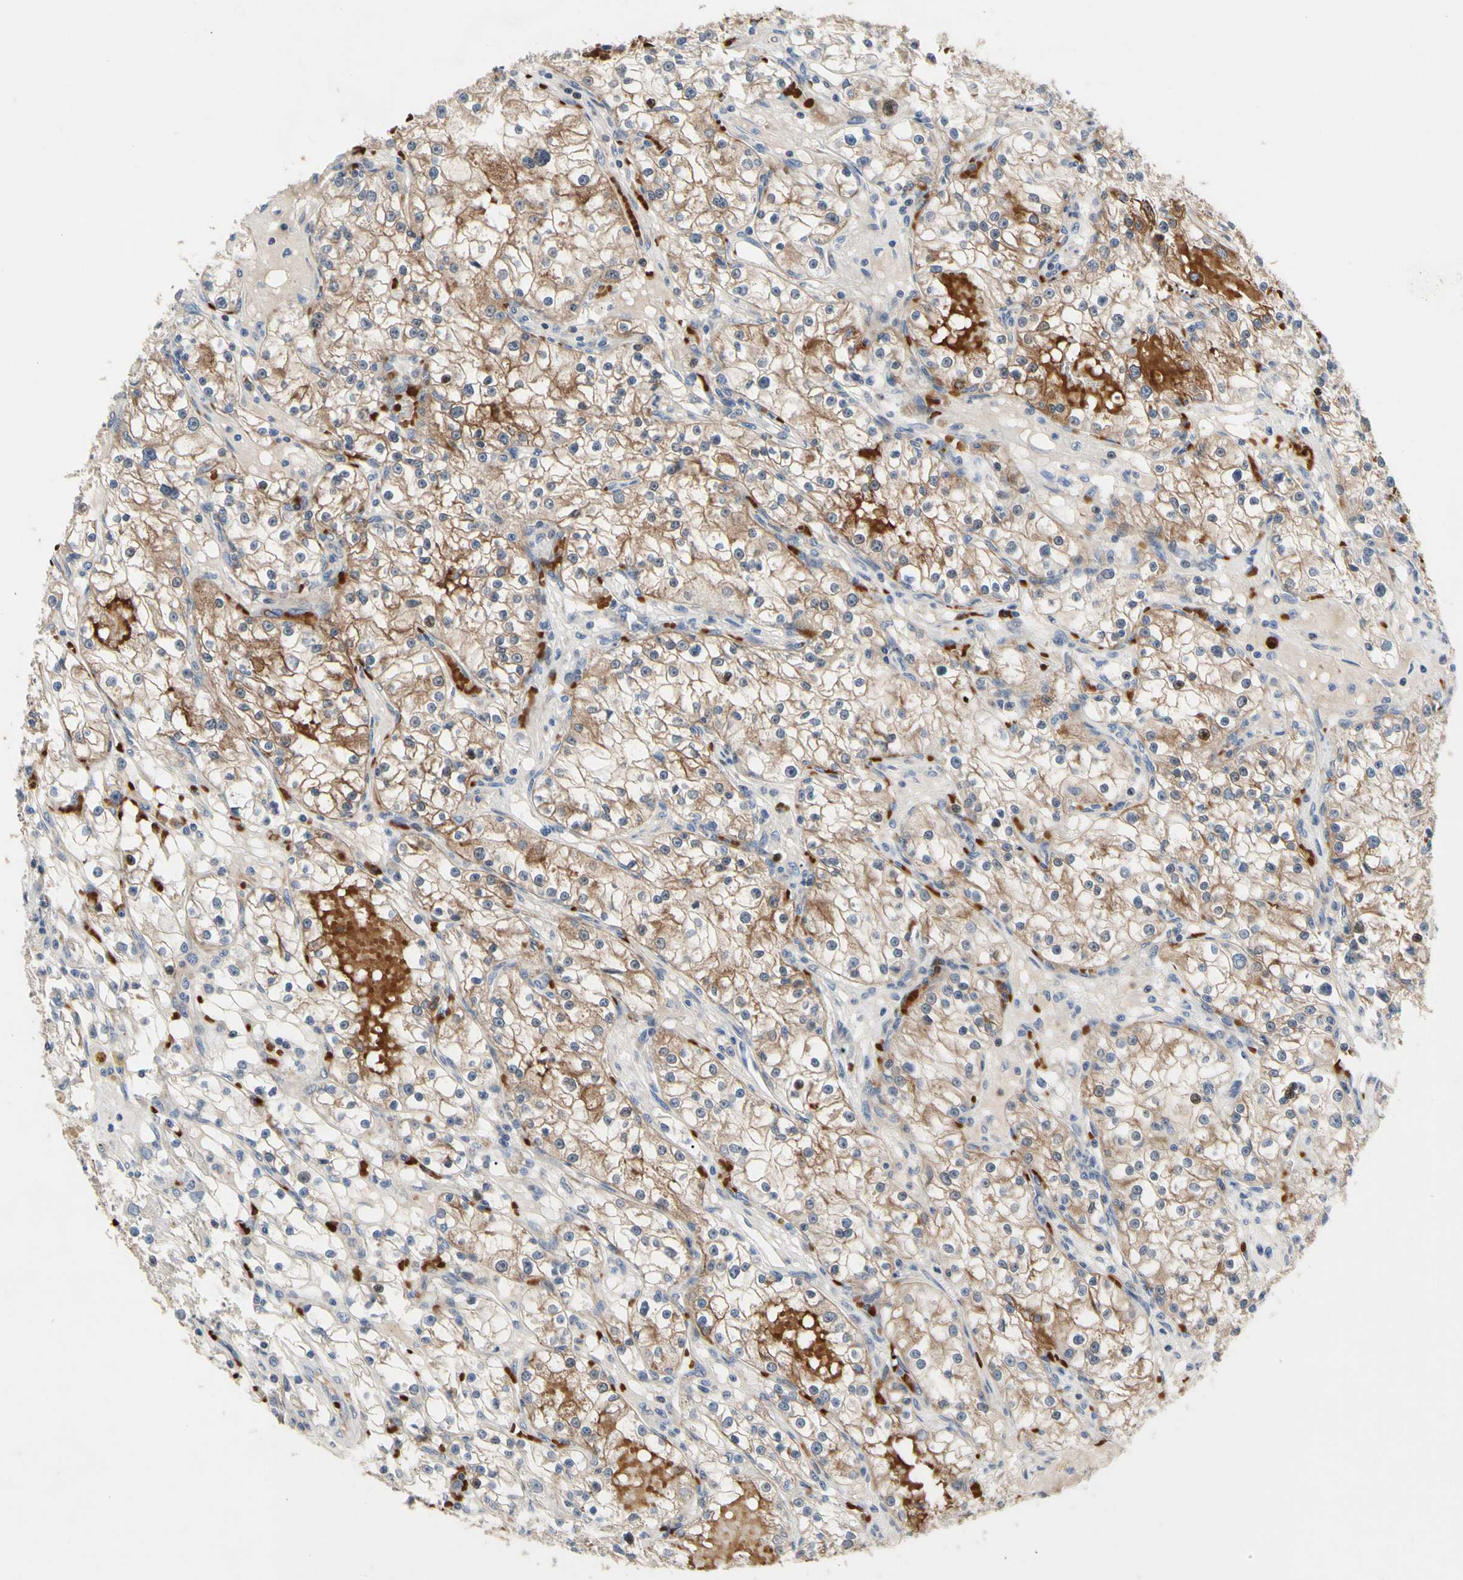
{"staining": {"intensity": "weak", "quantity": ">75%", "location": "cytoplasmic/membranous"}, "tissue": "renal cancer", "cell_type": "Tumor cells", "image_type": "cancer", "snomed": [{"axis": "morphology", "description": "Adenocarcinoma, NOS"}, {"axis": "topography", "description": "Kidney"}], "caption": "This is a micrograph of immunohistochemistry staining of renal adenocarcinoma, which shows weak staining in the cytoplasmic/membranous of tumor cells.", "gene": "HMGCR", "patient": {"sex": "male", "age": 56}}